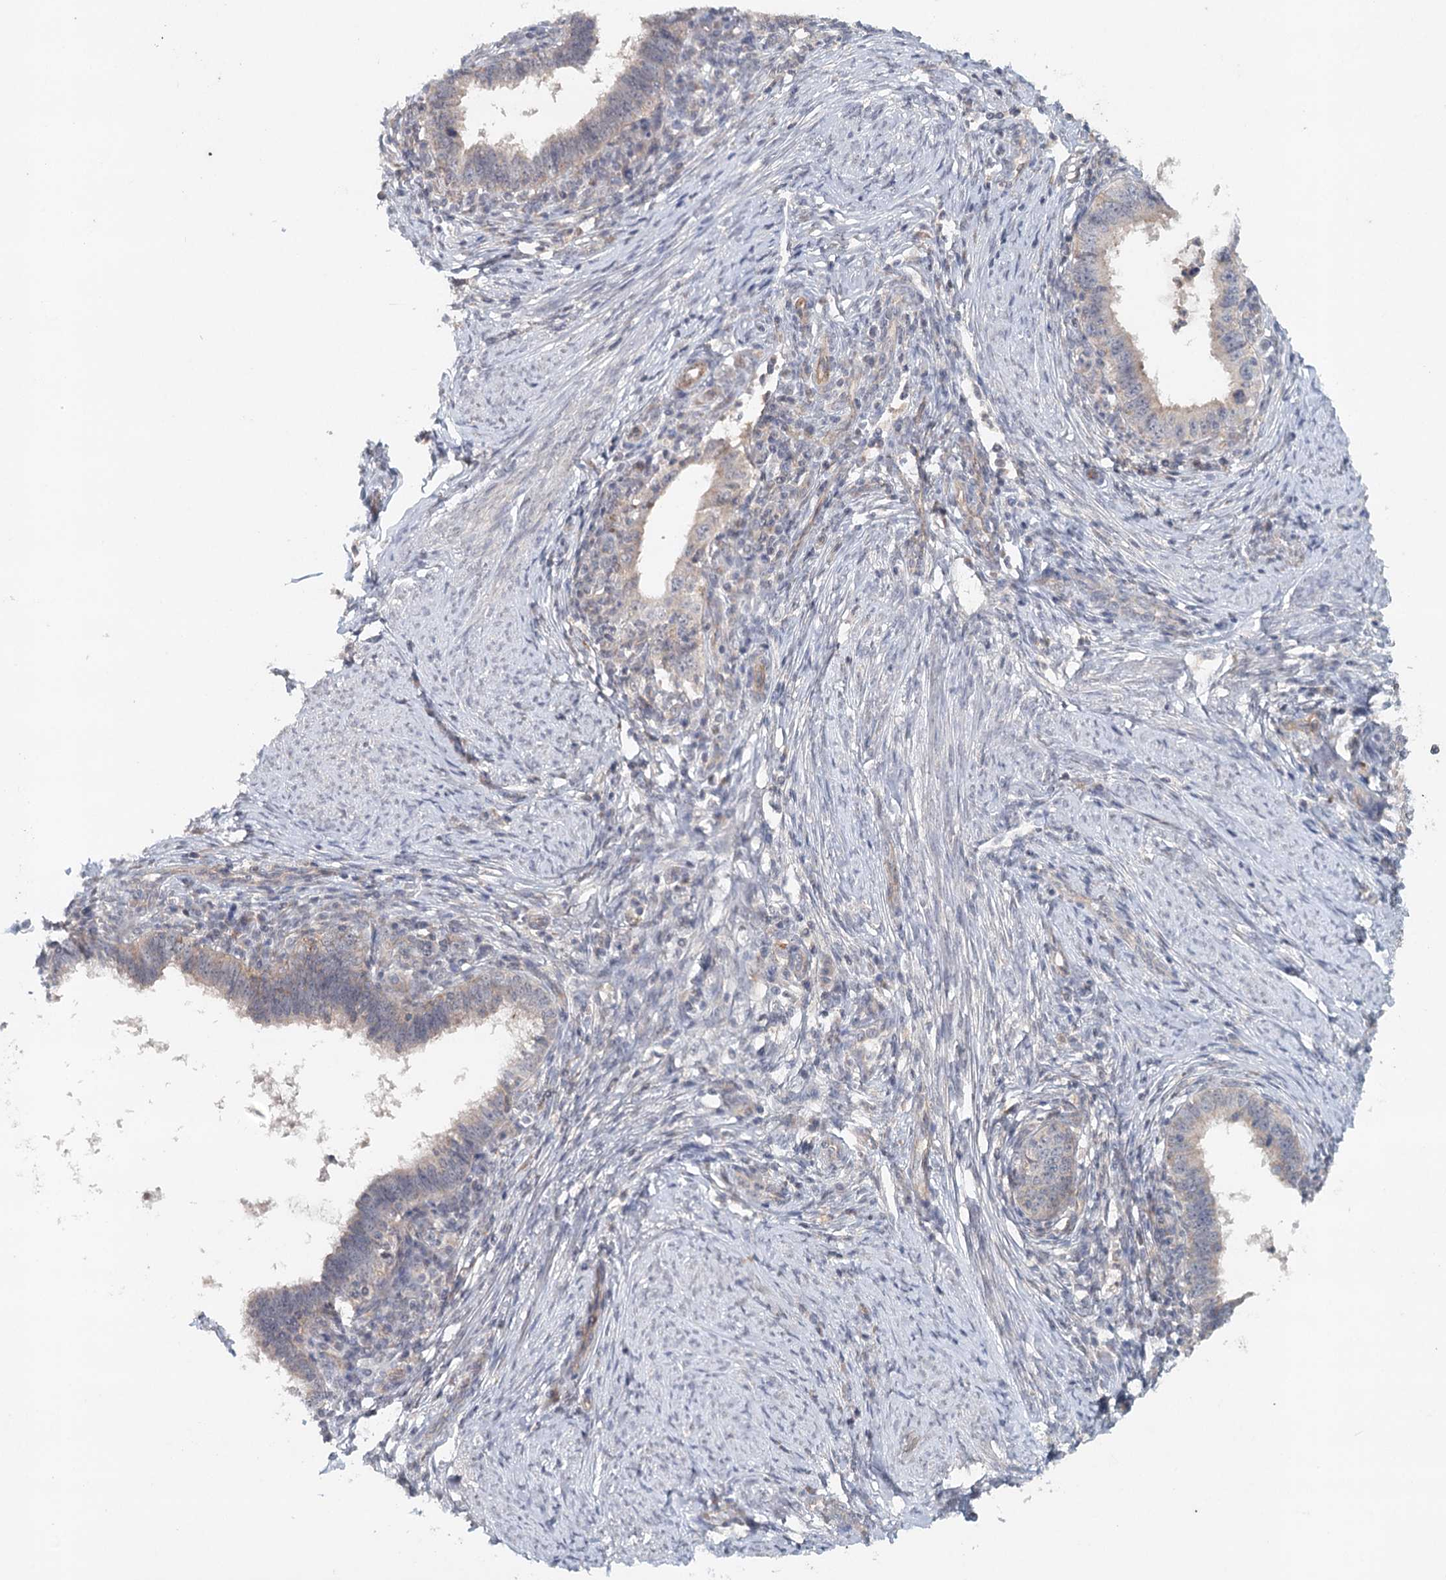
{"staining": {"intensity": "weak", "quantity": "25%-75%", "location": "cytoplasmic/membranous"}, "tissue": "cervical cancer", "cell_type": "Tumor cells", "image_type": "cancer", "snomed": [{"axis": "morphology", "description": "Adenocarcinoma, NOS"}, {"axis": "topography", "description": "Cervix"}], "caption": "Adenocarcinoma (cervical) stained with immunohistochemistry demonstrates weak cytoplasmic/membranous positivity in about 25%-75% of tumor cells. Using DAB (brown) and hematoxylin (blue) stains, captured at high magnification using brightfield microscopy.", "gene": "SYNPO", "patient": {"sex": "female", "age": 36}}